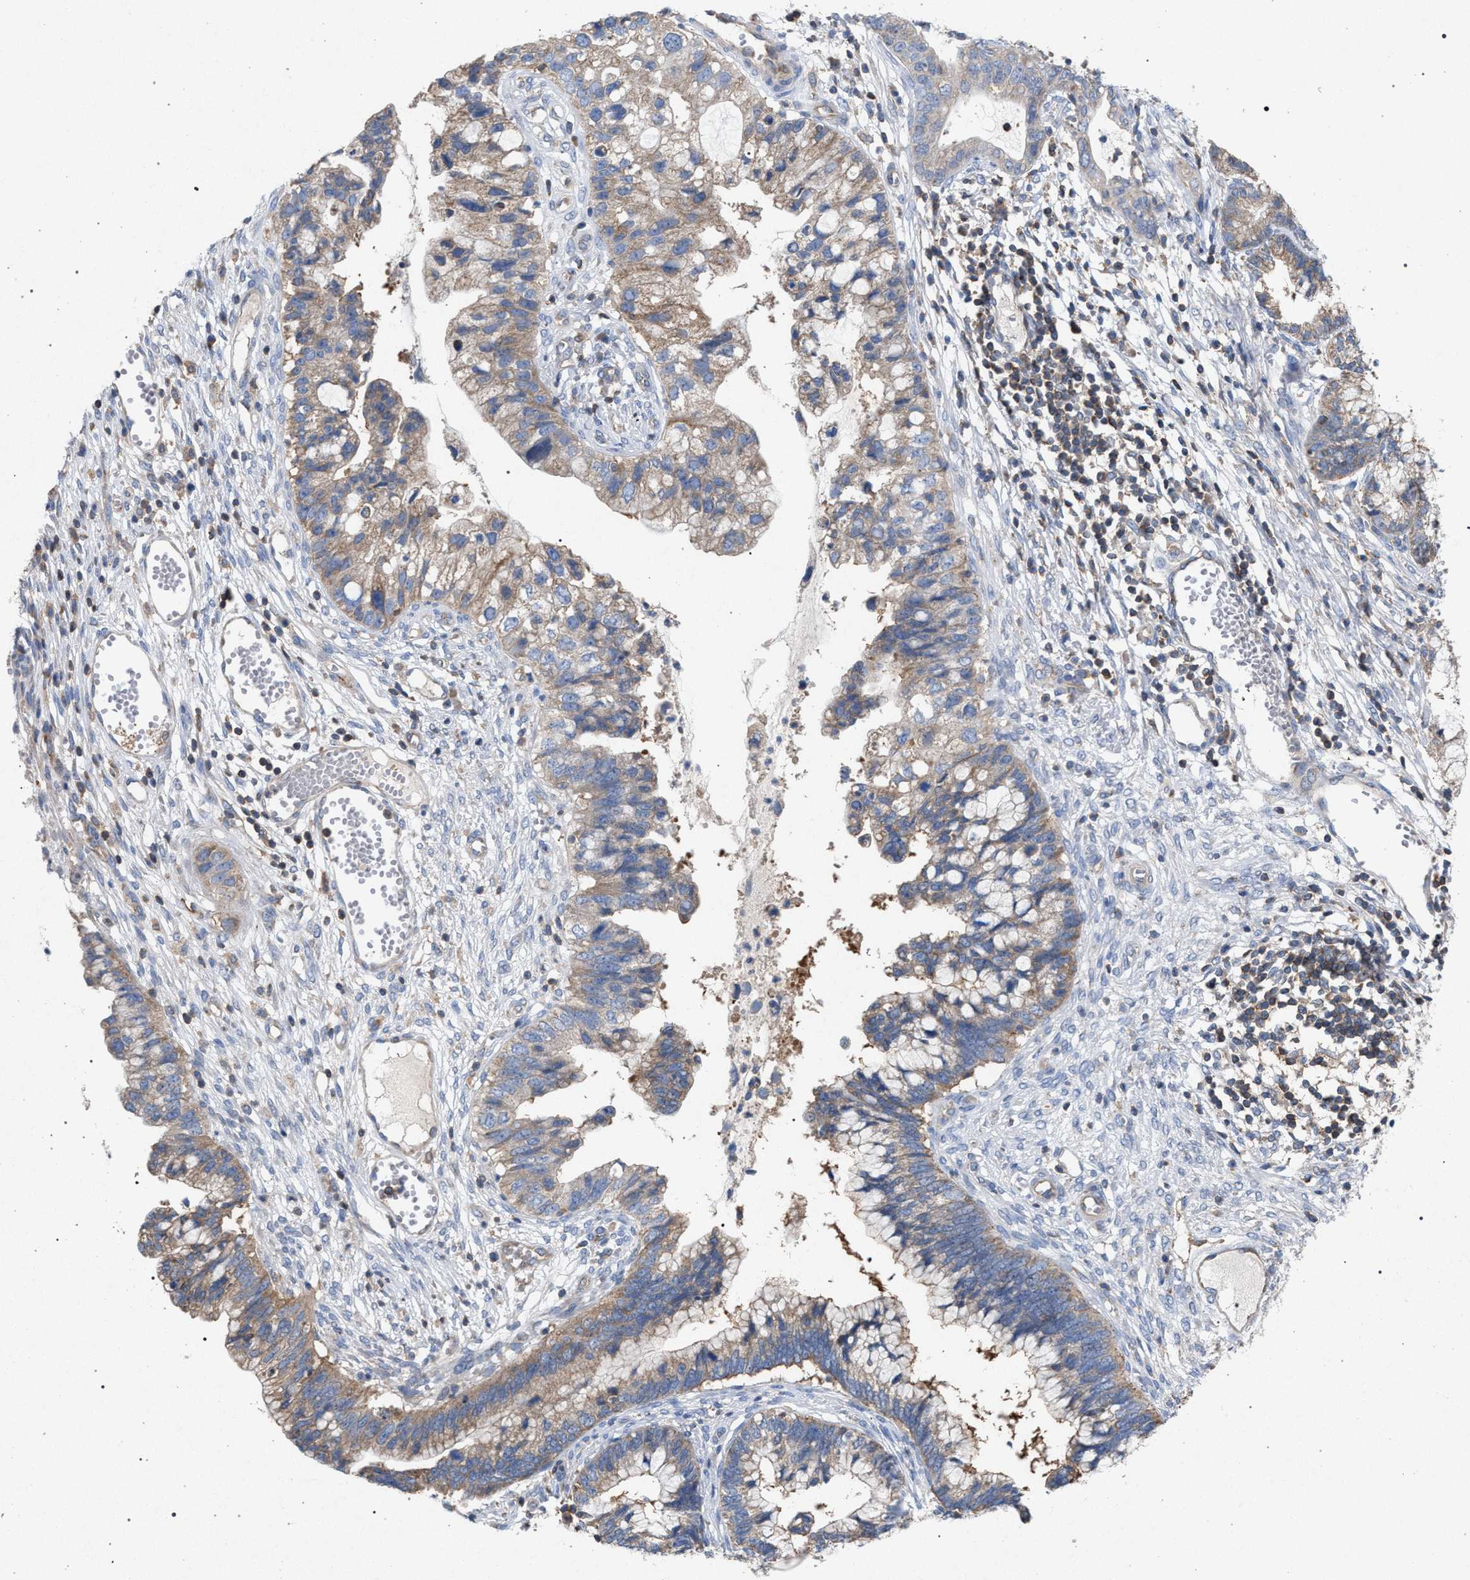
{"staining": {"intensity": "weak", "quantity": ">75%", "location": "cytoplasmic/membranous"}, "tissue": "cervical cancer", "cell_type": "Tumor cells", "image_type": "cancer", "snomed": [{"axis": "morphology", "description": "Adenocarcinoma, NOS"}, {"axis": "topography", "description": "Cervix"}], "caption": "IHC histopathology image of cervical cancer (adenocarcinoma) stained for a protein (brown), which shows low levels of weak cytoplasmic/membranous staining in approximately >75% of tumor cells.", "gene": "VPS13A", "patient": {"sex": "female", "age": 44}}